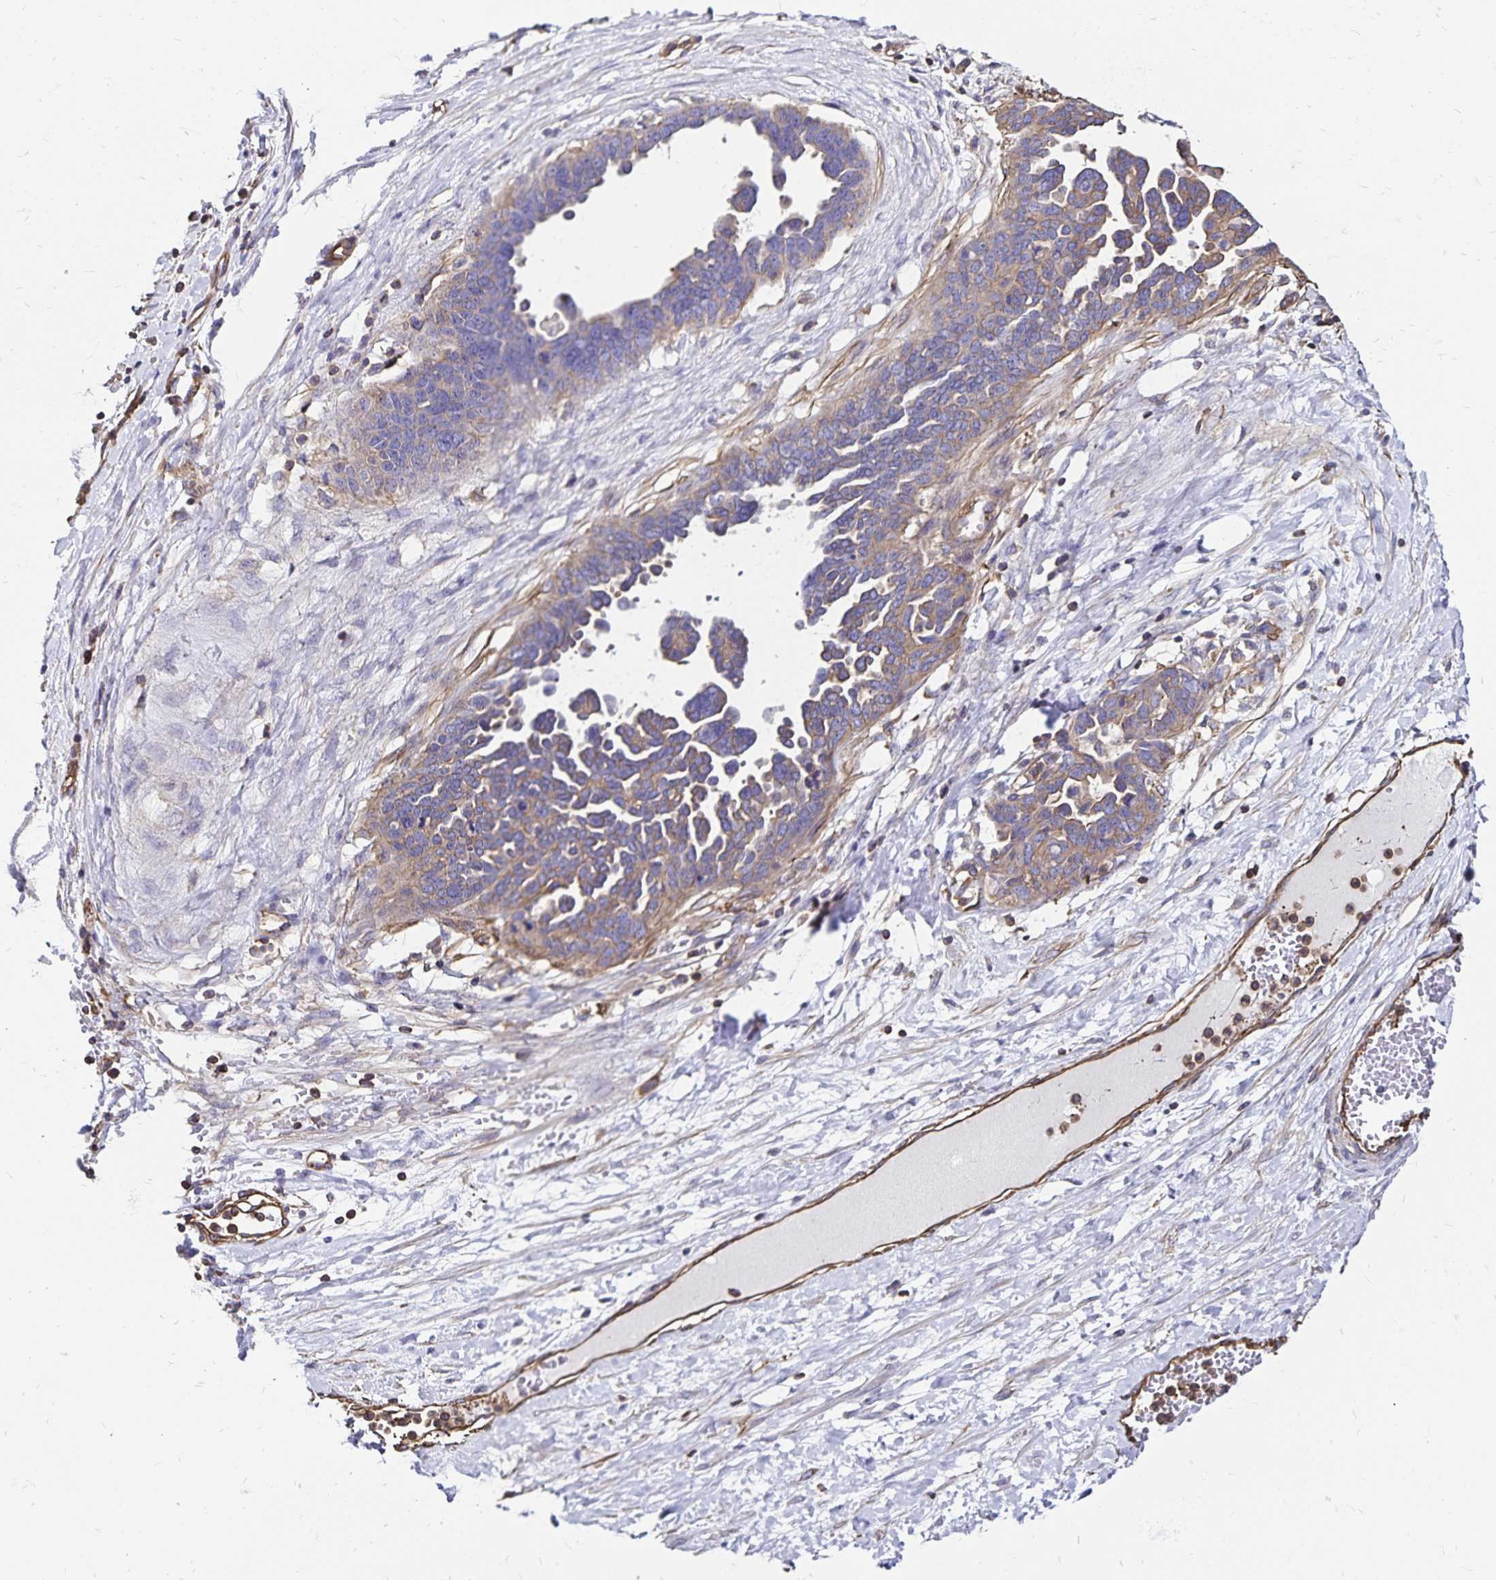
{"staining": {"intensity": "weak", "quantity": "<25%", "location": "cytoplasmic/membranous"}, "tissue": "ovarian cancer", "cell_type": "Tumor cells", "image_type": "cancer", "snomed": [{"axis": "morphology", "description": "Cystadenocarcinoma, serous, NOS"}, {"axis": "topography", "description": "Ovary"}], "caption": "A histopathology image of human ovarian serous cystadenocarcinoma is negative for staining in tumor cells.", "gene": "RPRML", "patient": {"sex": "female", "age": 54}}